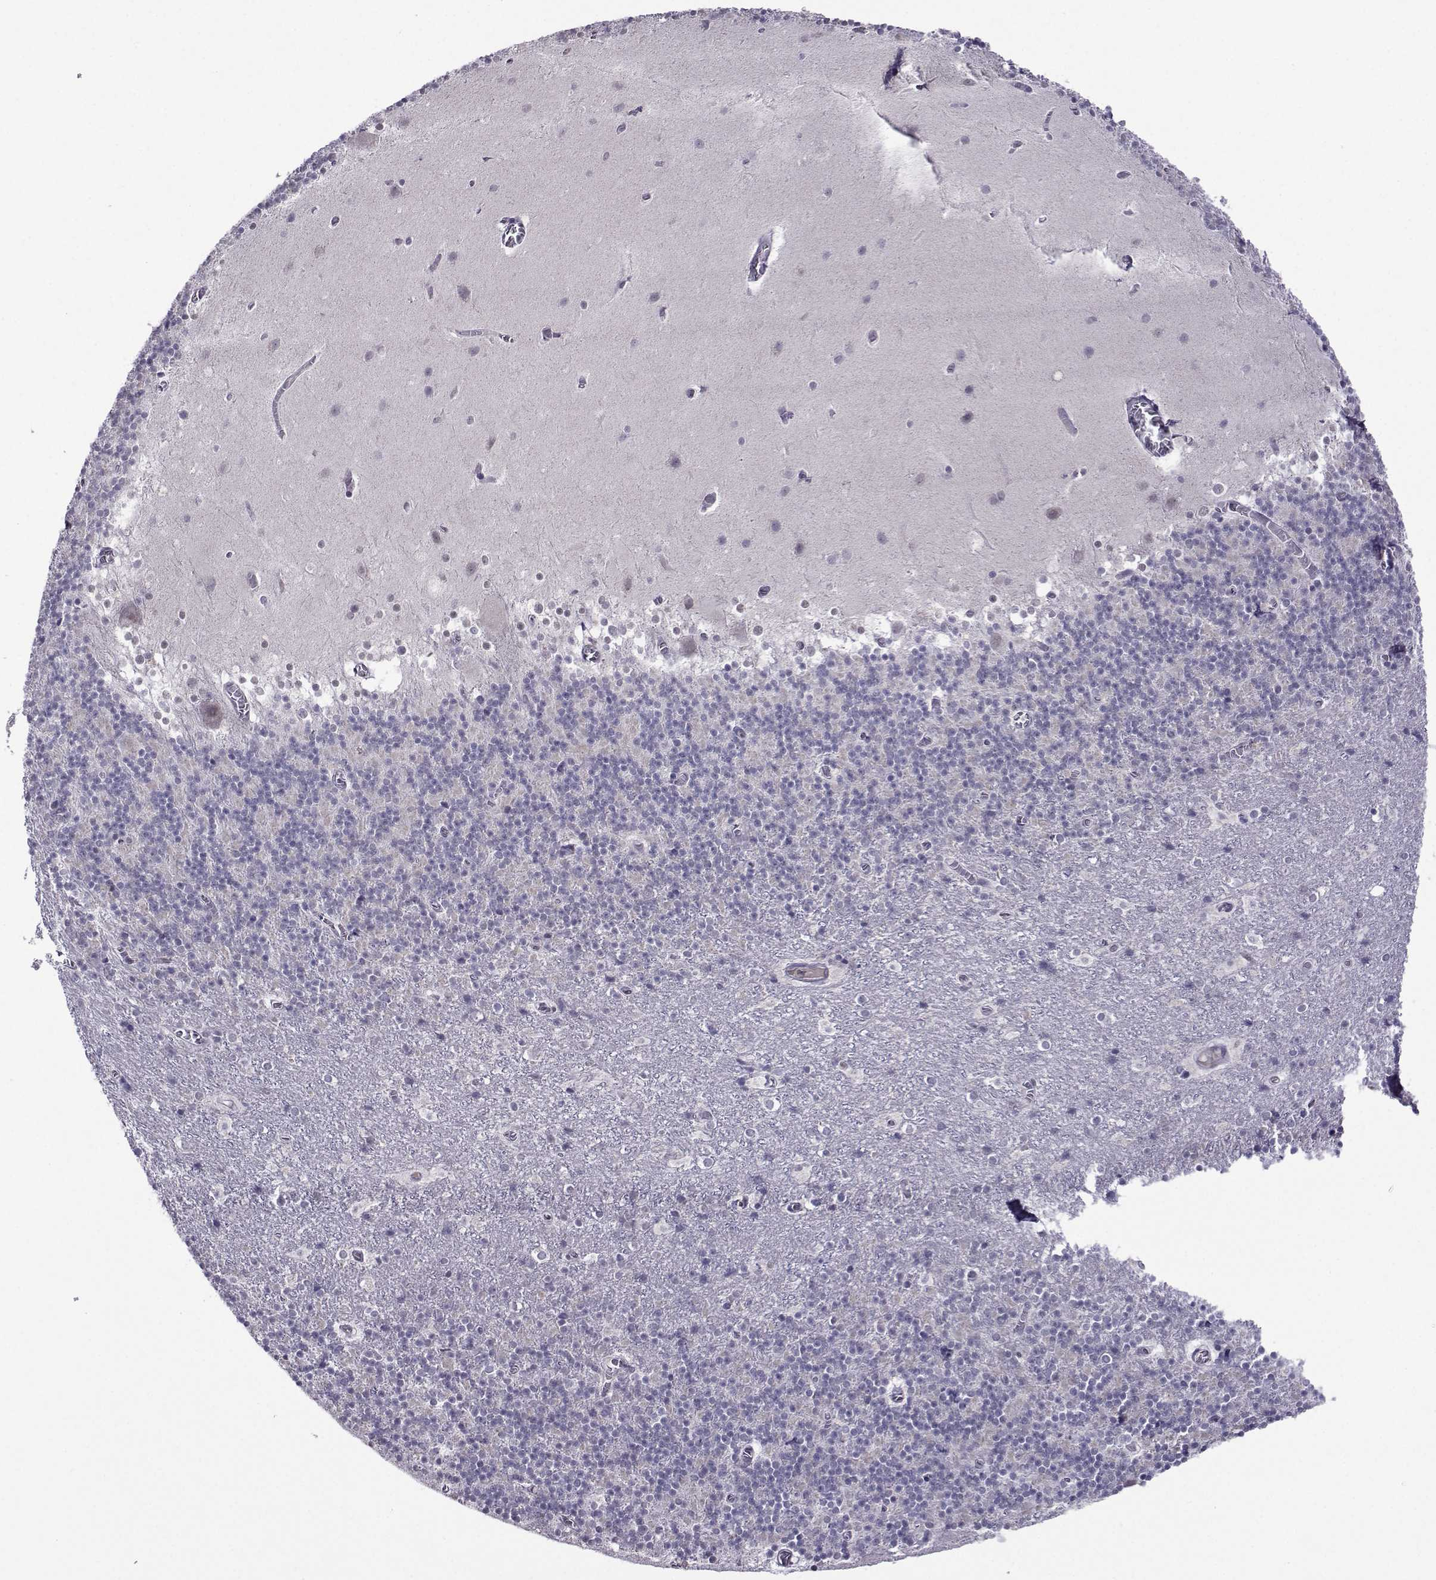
{"staining": {"intensity": "negative", "quantity": "none", "location": "none"}, "tissue": "cerebellum", "cell_type": "Cells in granular layer", "image_type": "normal", "snomed": [{"axis": "morphology", "description": "Normal tissue, NOS"}, {"axis": "topography", "description": "Cerebellum"}], "caption": "This is an immunohistochemistry (IHC) image of benign human cerebellum. There is no expression in cells in granular layer.", "gene": "DDX20", "patient": {"sex": "male", "age": 70}}